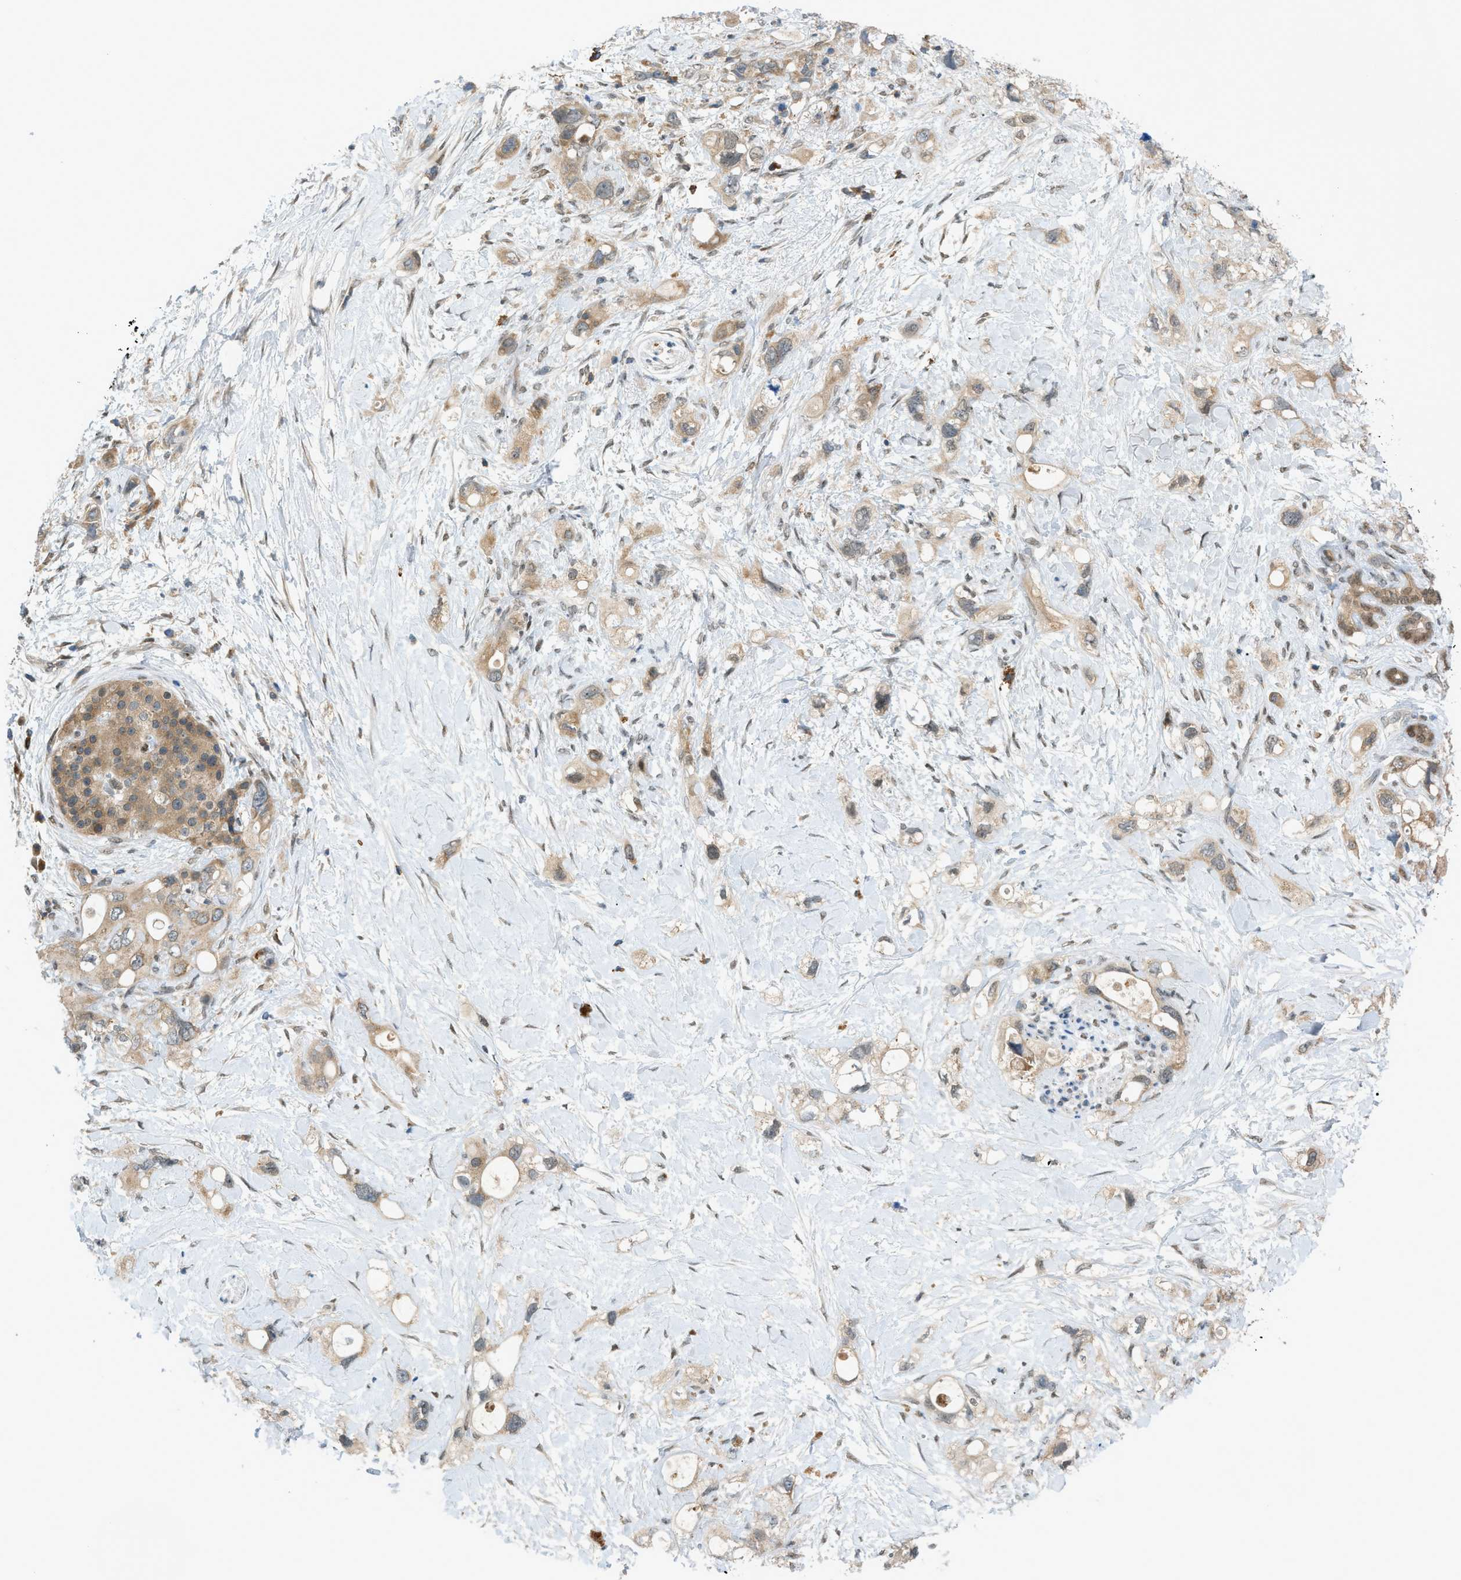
{"staining": {"intensity": "weak", "quantity": ">75%", "location": "cytoplasmic/membranous"}, "tissue": "pancreatic cancer", "cell_type": "Tumor cells", "image_type": "cancer", "snomed": [{"axis": "morphology", "description": "Adenocarcinoma, NOS"}, {"axis": "topography", "description": "Pancreas"}], "caption": "This histopathology image demonstrates pancreatic cancer (adenocarcinoma) stained with immunohistochemistry to label a protein in brown. The cytoplasmic/membranous of tumor cells show weak positivity for the protein. Nuclei are counter-stained blue.", "gene": "DYRK1A", "patient": {"sex": "female", "age": 56}}